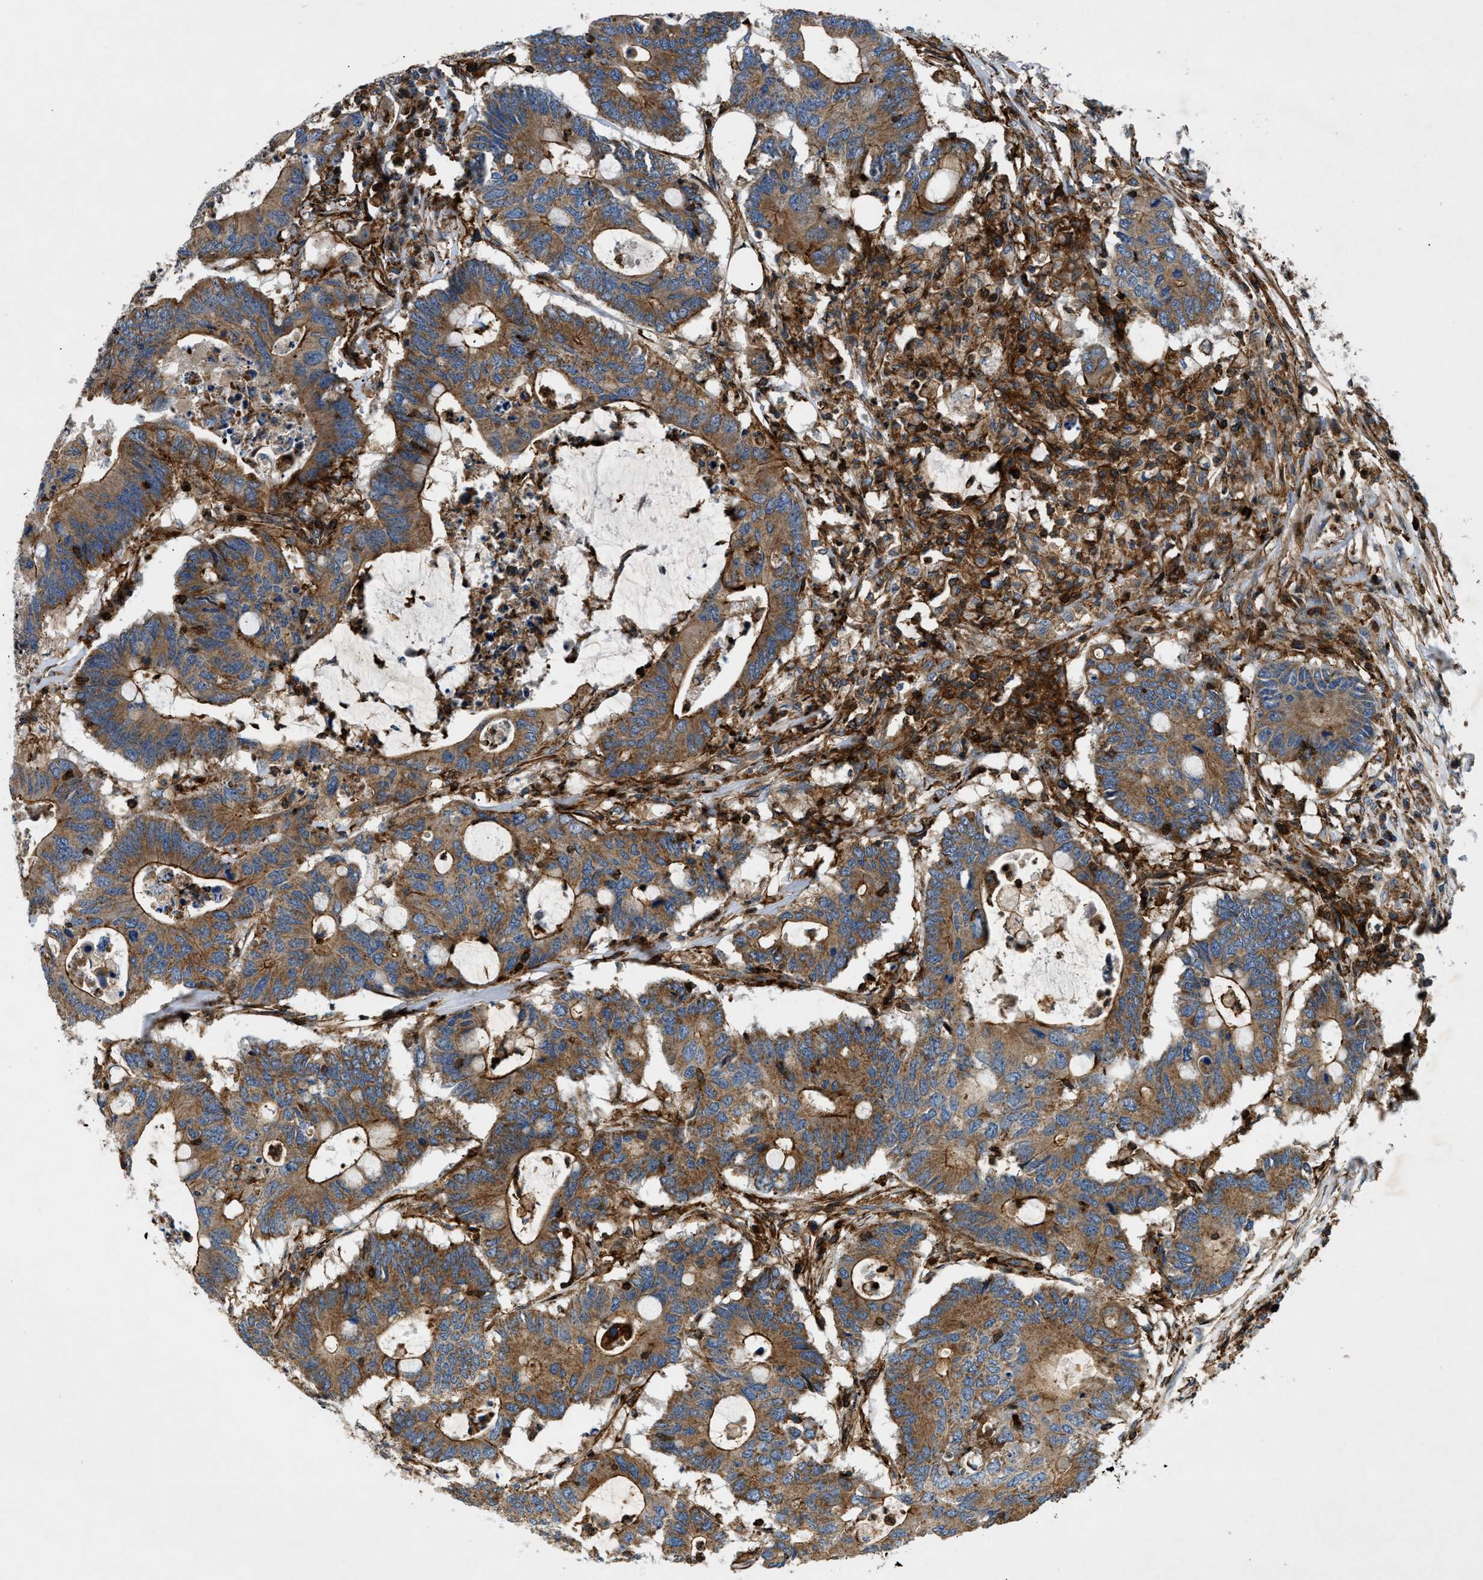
{"staining": {"intensity": "moderate", "quantity": ">75%", "location": "cytoplasmic/membranous"}, "tissue": "colorectal cancer", "cell_type": "Tumor cells", "image_type": "cancer", "snomed": [{"axis": "morphology", "description": "Adenocarcinoma, NOS"}, {"axis": "topography", "description": "Colon"}], "caption": "The micrograph displays staining of colorectal adenocarcinoma, revealing moderate cytoplasmic/membranous protein positivity (brown color) within tumor cells. The staining is performed using DAB brown chromogen to label protein expression. The nuclei are counter-stained blue using hematoxylin.", "gene": "DHODH", "patient": {"sex": "male", "age": 71}}